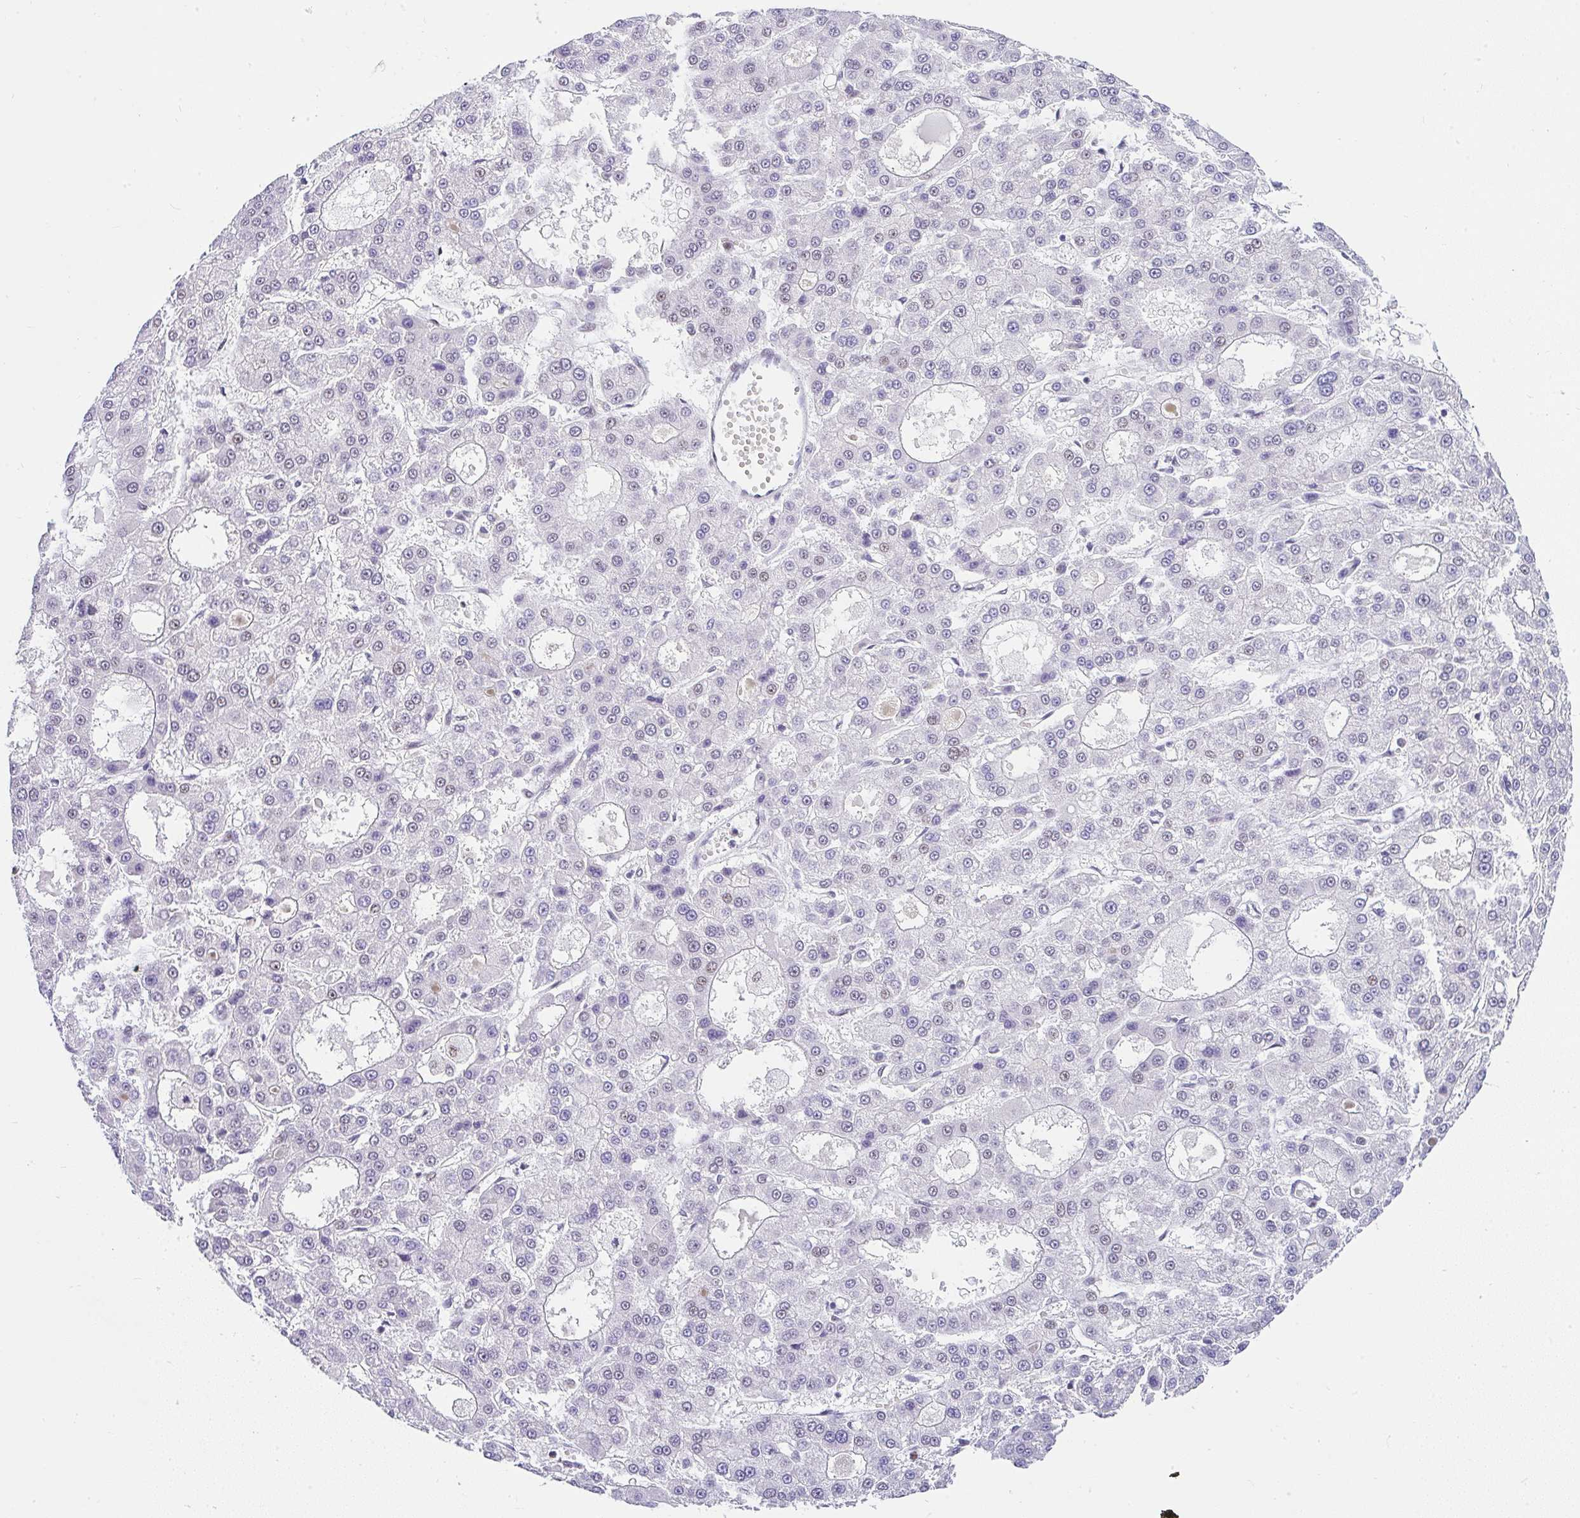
{"staining": {"intensity": "weak", "quantity": "<25%", "location": "nuclear"}, "tissue": "liver cancer", "cell_type": "Tumor cells", "image_type": "cancer", "snomed": [{"axis": "morphology", "description": "Carcinoma, Hepatocellular, NOS"}, {"axis": "topography", "description": "Liver"}], "caption": "Immunohistochemical staining of human liver cancer (hepatocellular carcinoma) exhibits no significant expression in tumor cells. (DAB (3,3'-diaminobenzidine) immunohistochemistry (IHC) with hematoxylin counter stain).", "gene": "NR1D2", "patient": {"sex": "male", "age": 70}}